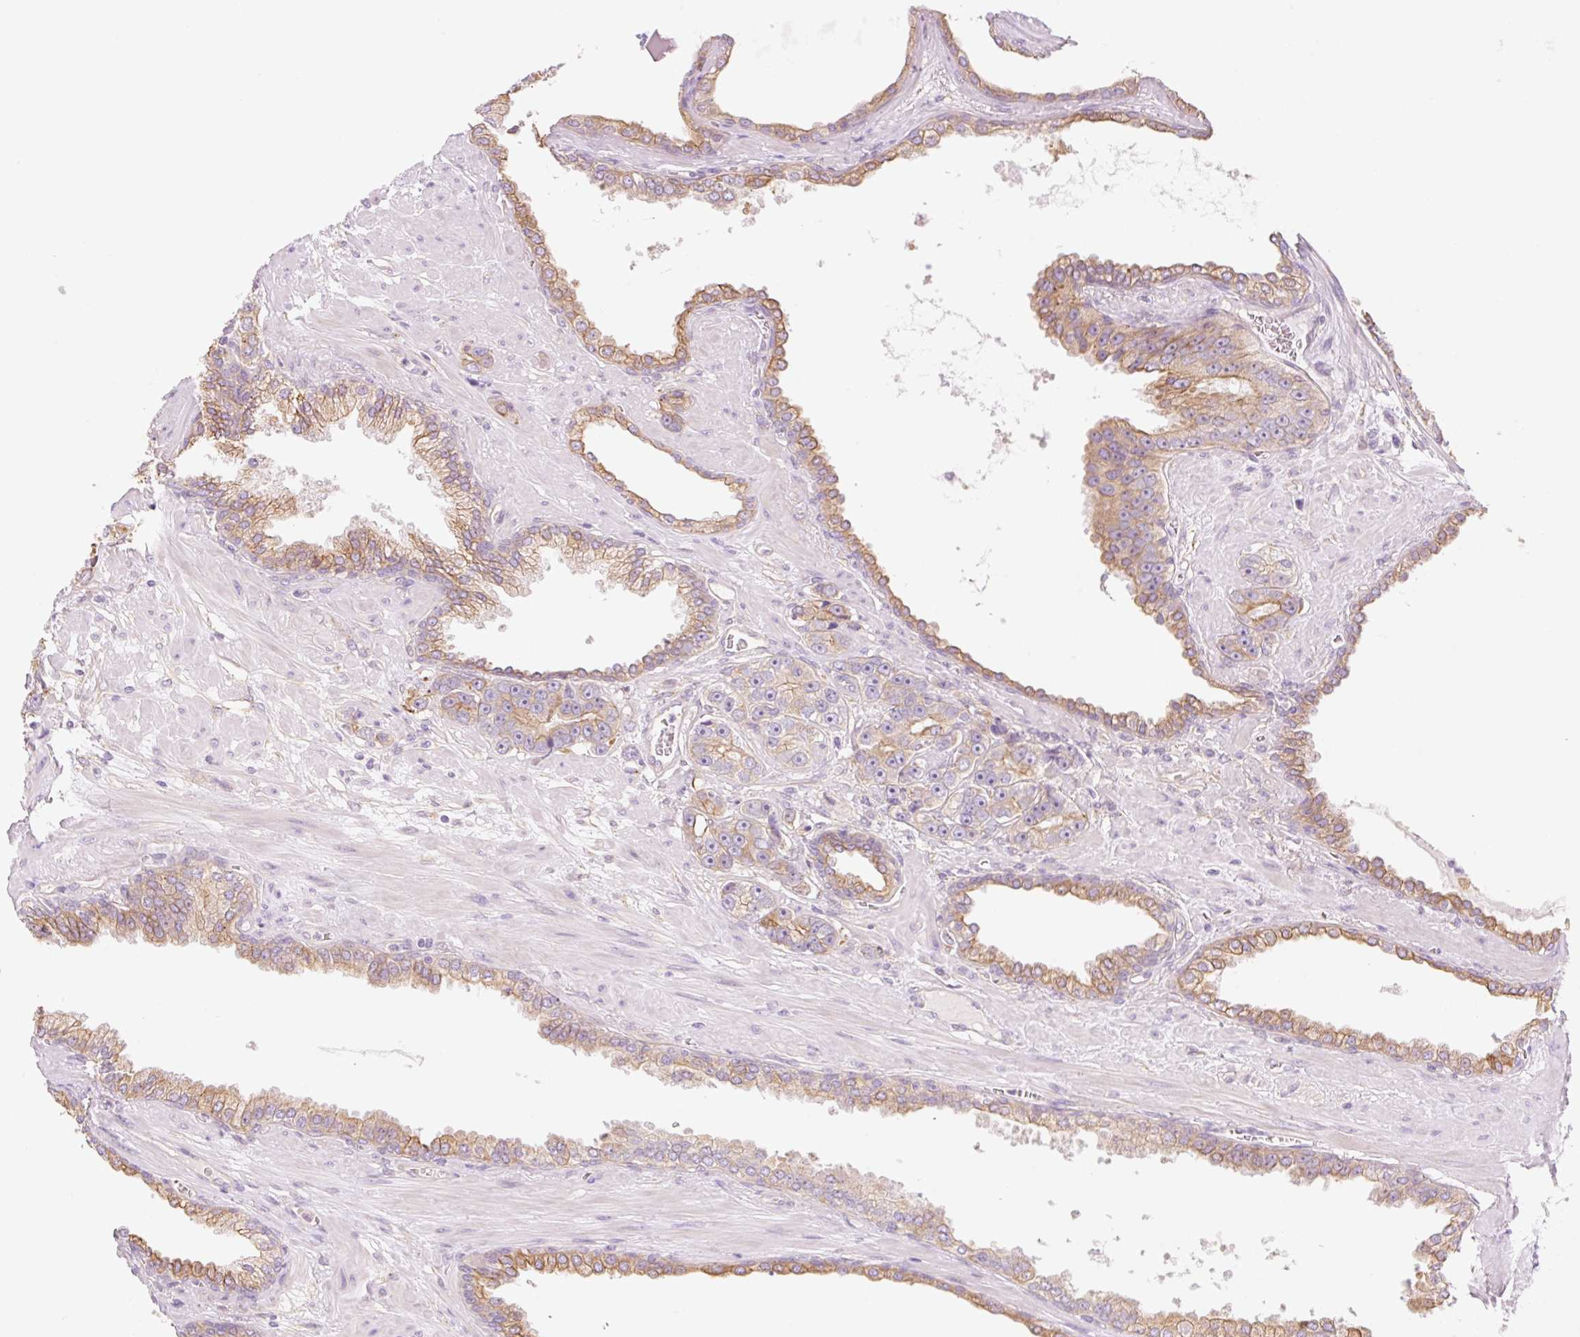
{"staining": {"intensity": "moderate", "quantity": ">75%", "location": "cytoplasmic/membranous"}, "tissue": "prostate cancer", "cell_type": "Tumor cells", "image_type": "cancer", "snomed": [{"axis": "morphology", "description": "Adenocarcinoma, High grade"}, {"axis": "topography", "description": "Prostate"}], "caption": "Immunohistochemistry of human prostate cancer exhibits medium levels of moderate cytoplasmic/membranous positivity in about >75% of tumor cells.", "gene": "NLRP5", "patient": {"sex": "male", "age": 71}}